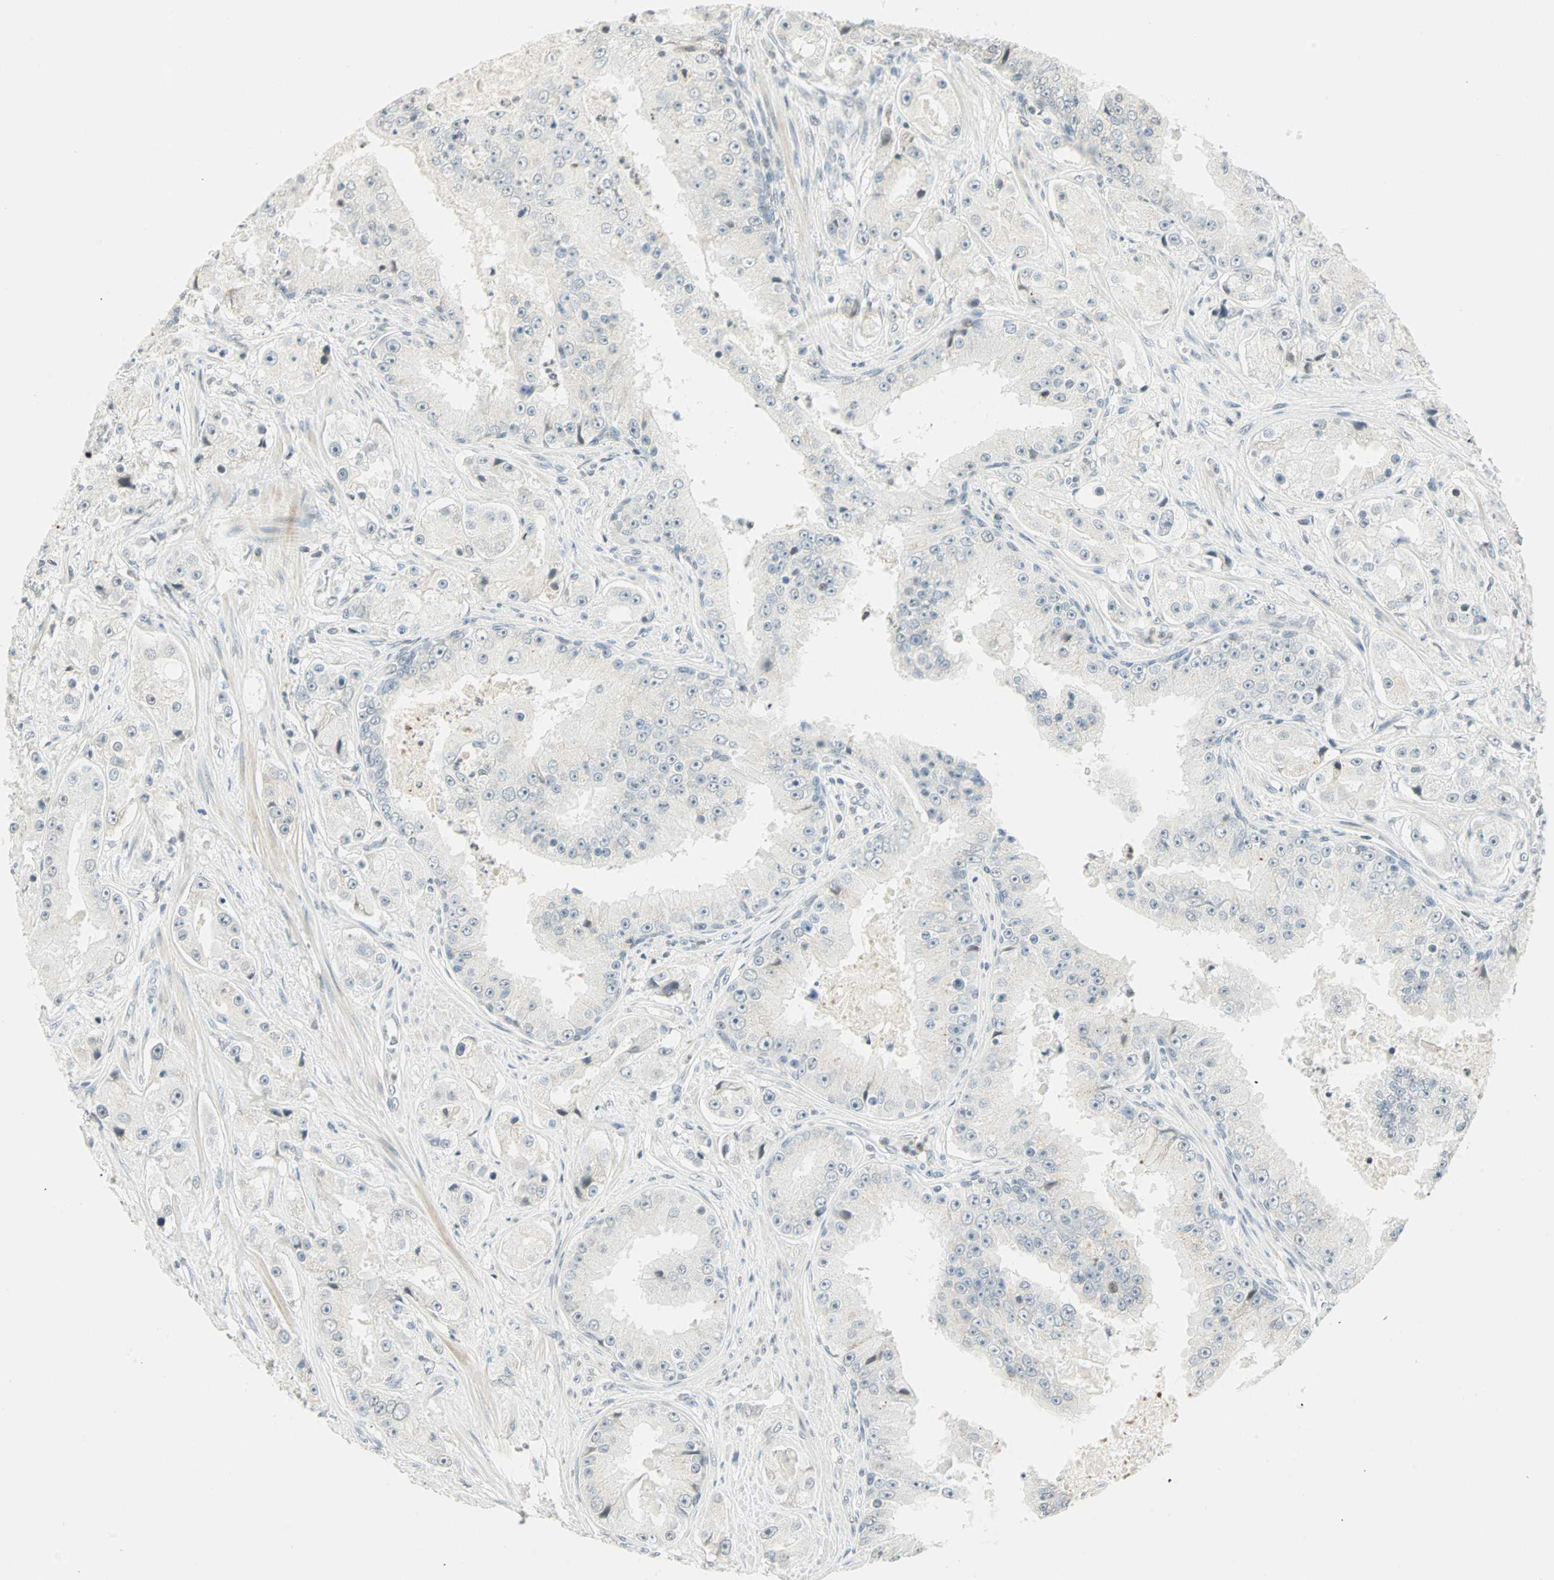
{"staining": {"intensity": "weak", "quantity": "<25%", "location": "nuclear"}, "tissue": "prostate cancer", "cell_type": "Tumor cells", "image_type": "cancer", "snomed": [{"axis": "morphology", "description": "Adenocarcinoma, High grade"}, {"axis": "topography", "description": "Prostate"}], "caption": "Tumor cells show no significant protein positivity in high-grade adenocarcinoma (prostate).", "gene": "SMAD3", "patient": {"sex": "male", "age": 73}}